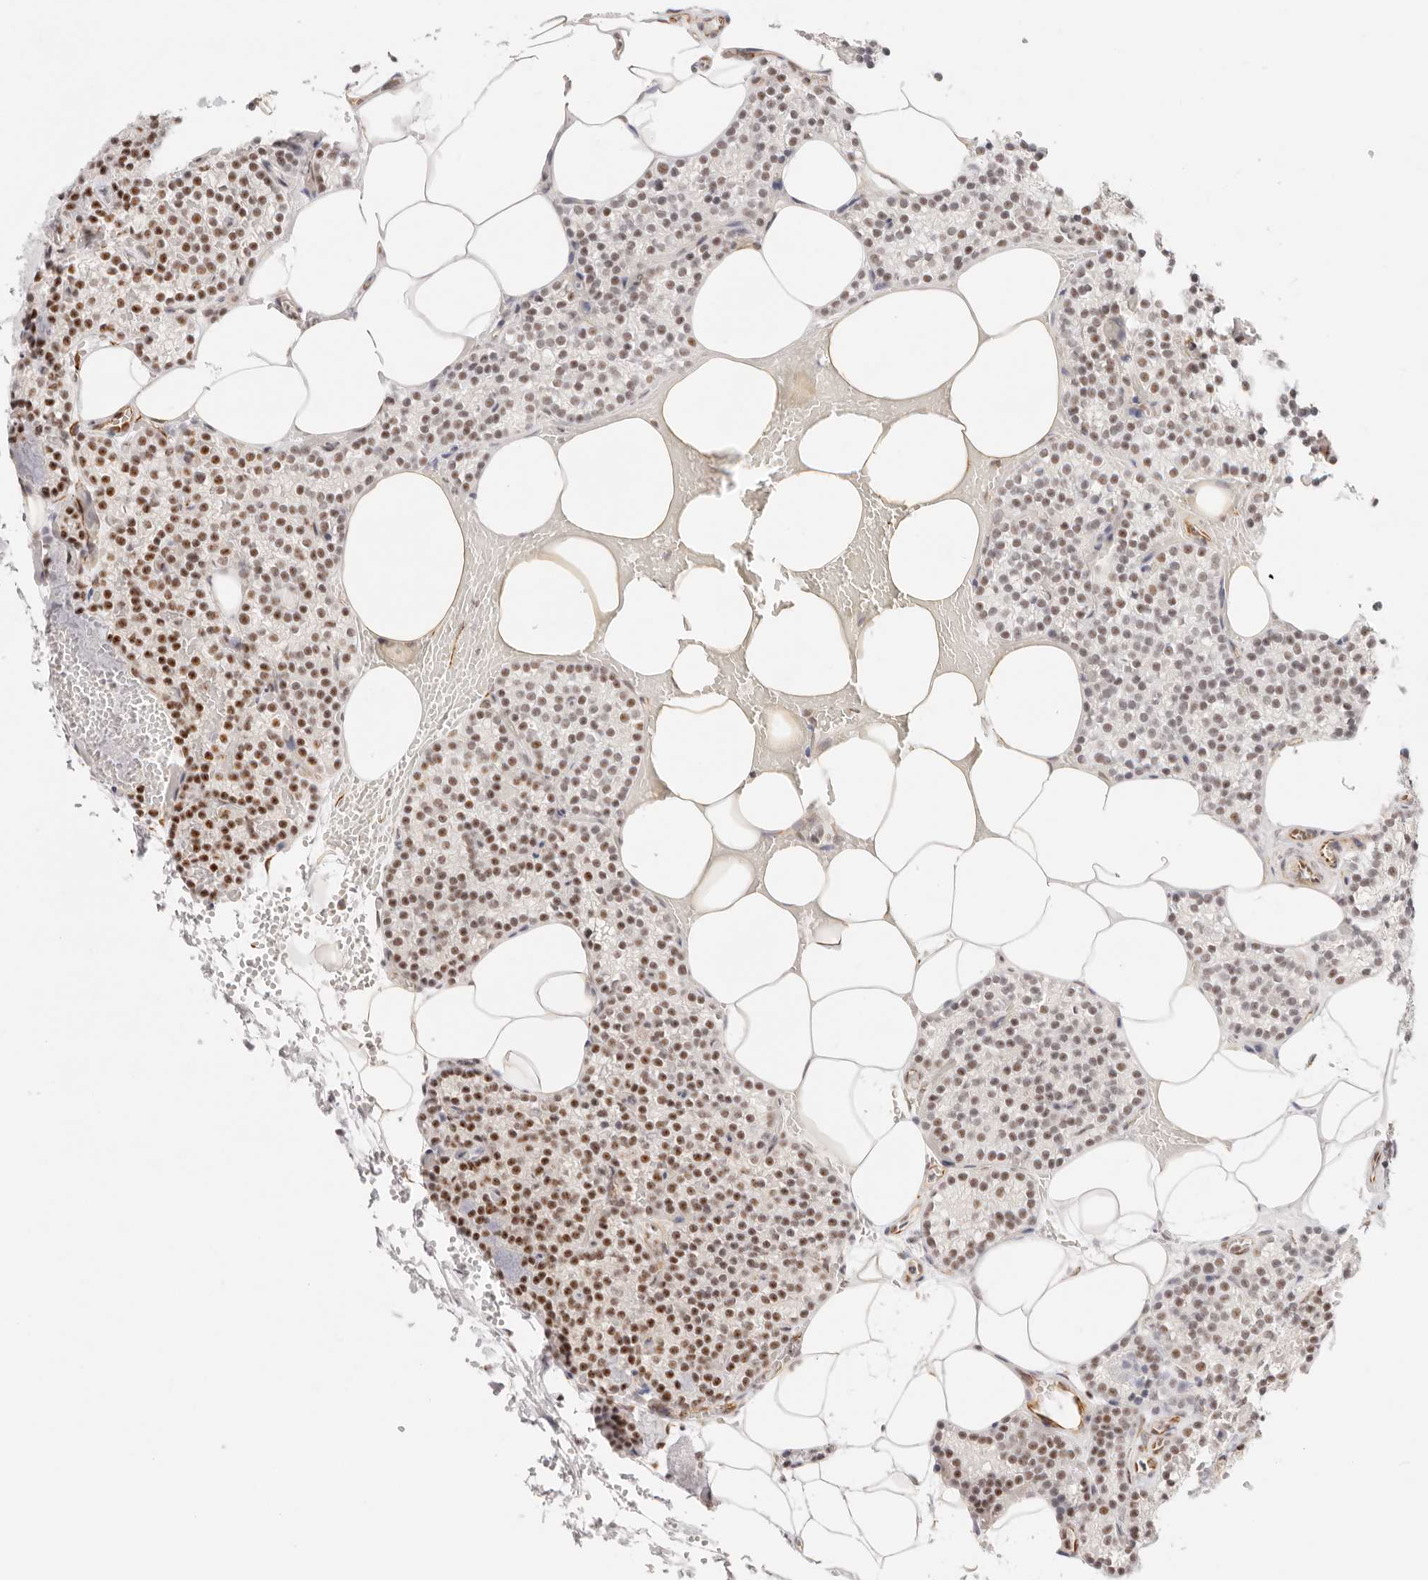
{"staining": {"intensity": "moderate", "quantity": "25%-75%", "location": "nuclear"}, "tissue": "parathyroid gland", "cell_type": "Glandular cells", "image_type": "normal", "snomed": [{"axis": "morphology", "description": "Normal tissue, NOS"}, {"axis": "topography", "description": "Parathyroid gland"}], "caption": "Protein analysis of unremarkable parathyroid gland demonstrates moderate nuclear staining in about 25%-75% of glandular cells.", "gene": "ZC3H11A", "patient": {"sex": "male", "age": 58}}